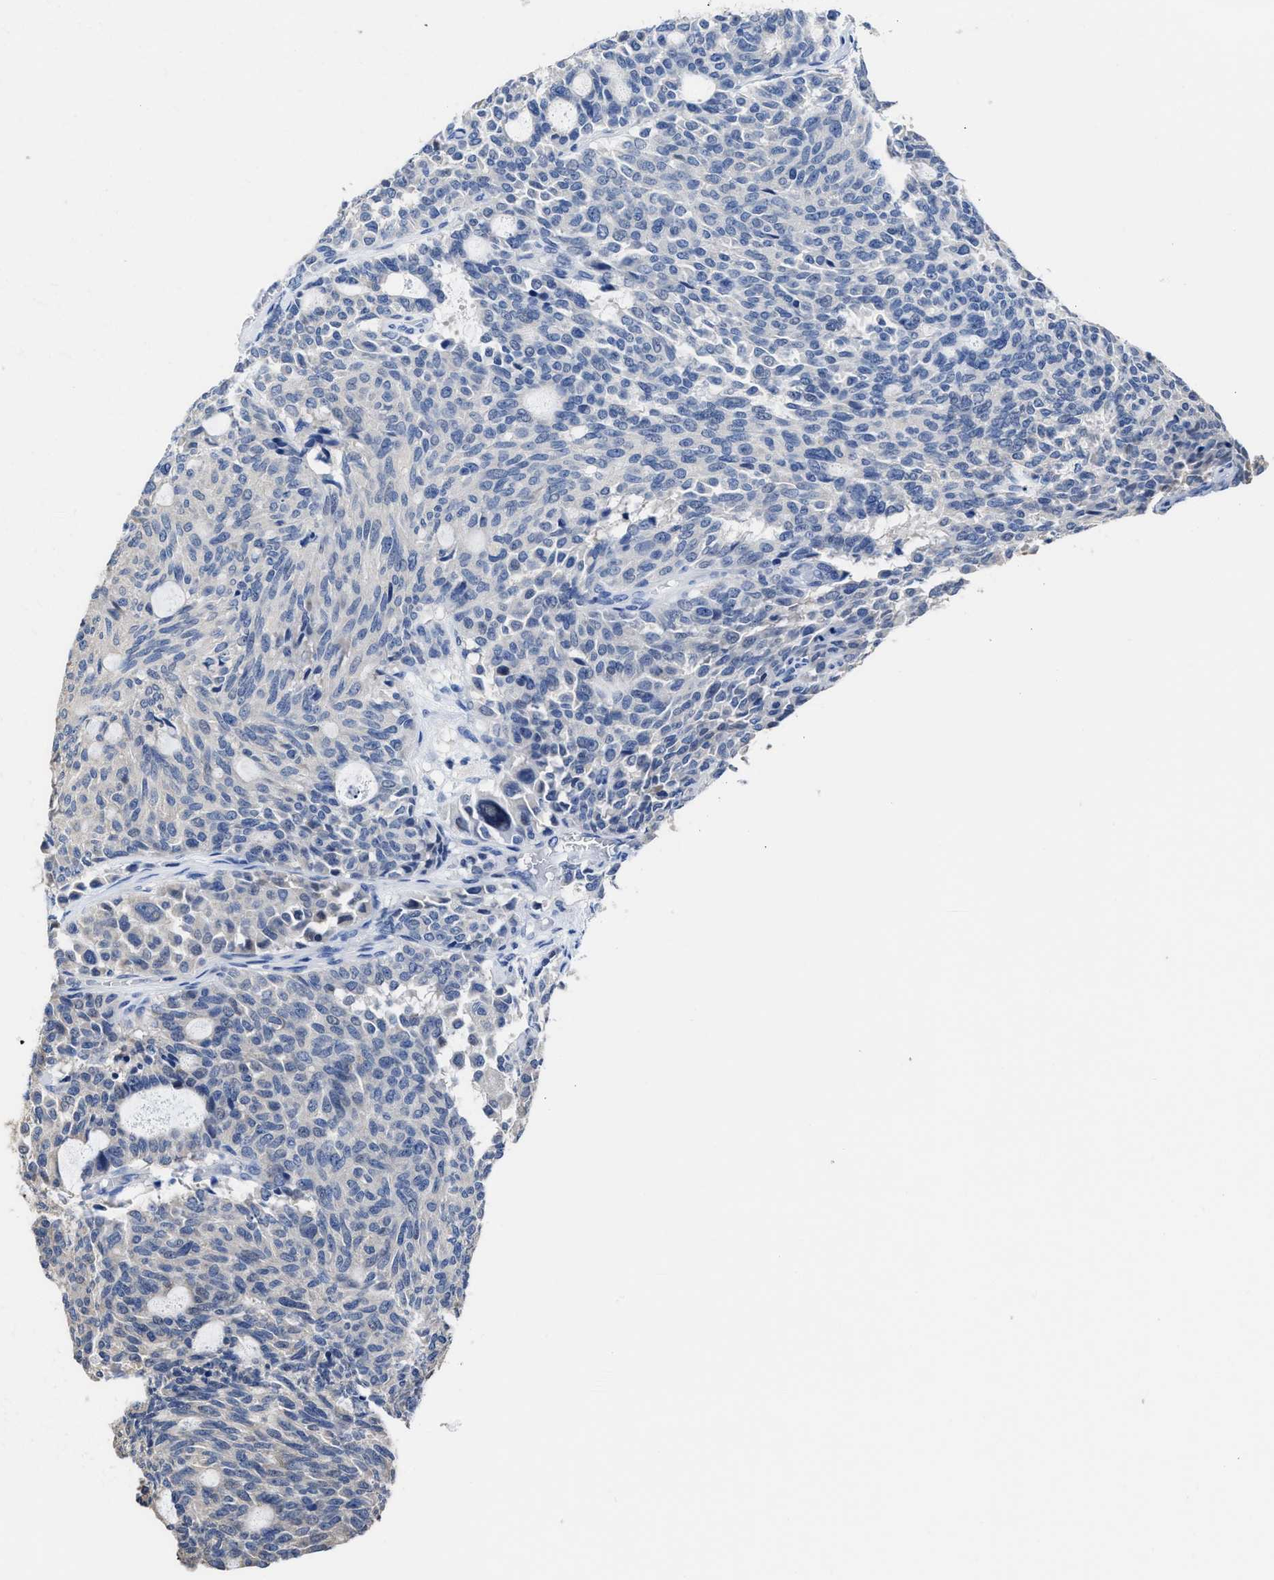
{"staining": {"intensity": "negative", "quantity": "none", "location": "none"}, "tissue": "carcinoid", "cell_type": "Tumor cells", "image_type": "cancer", "snomed": [{"axis": "morphology", "description": "Carcinoid, malignant, NOS"}, {"axis": "topography", "description": "Pancreas"}], "caption": "A high-resolution image shows IHC staining of malignant carcinoid, which shows no significant staining in tumor cells.", "gene": "HOOK1", "patient": {"sex": "female", "age": 54}}